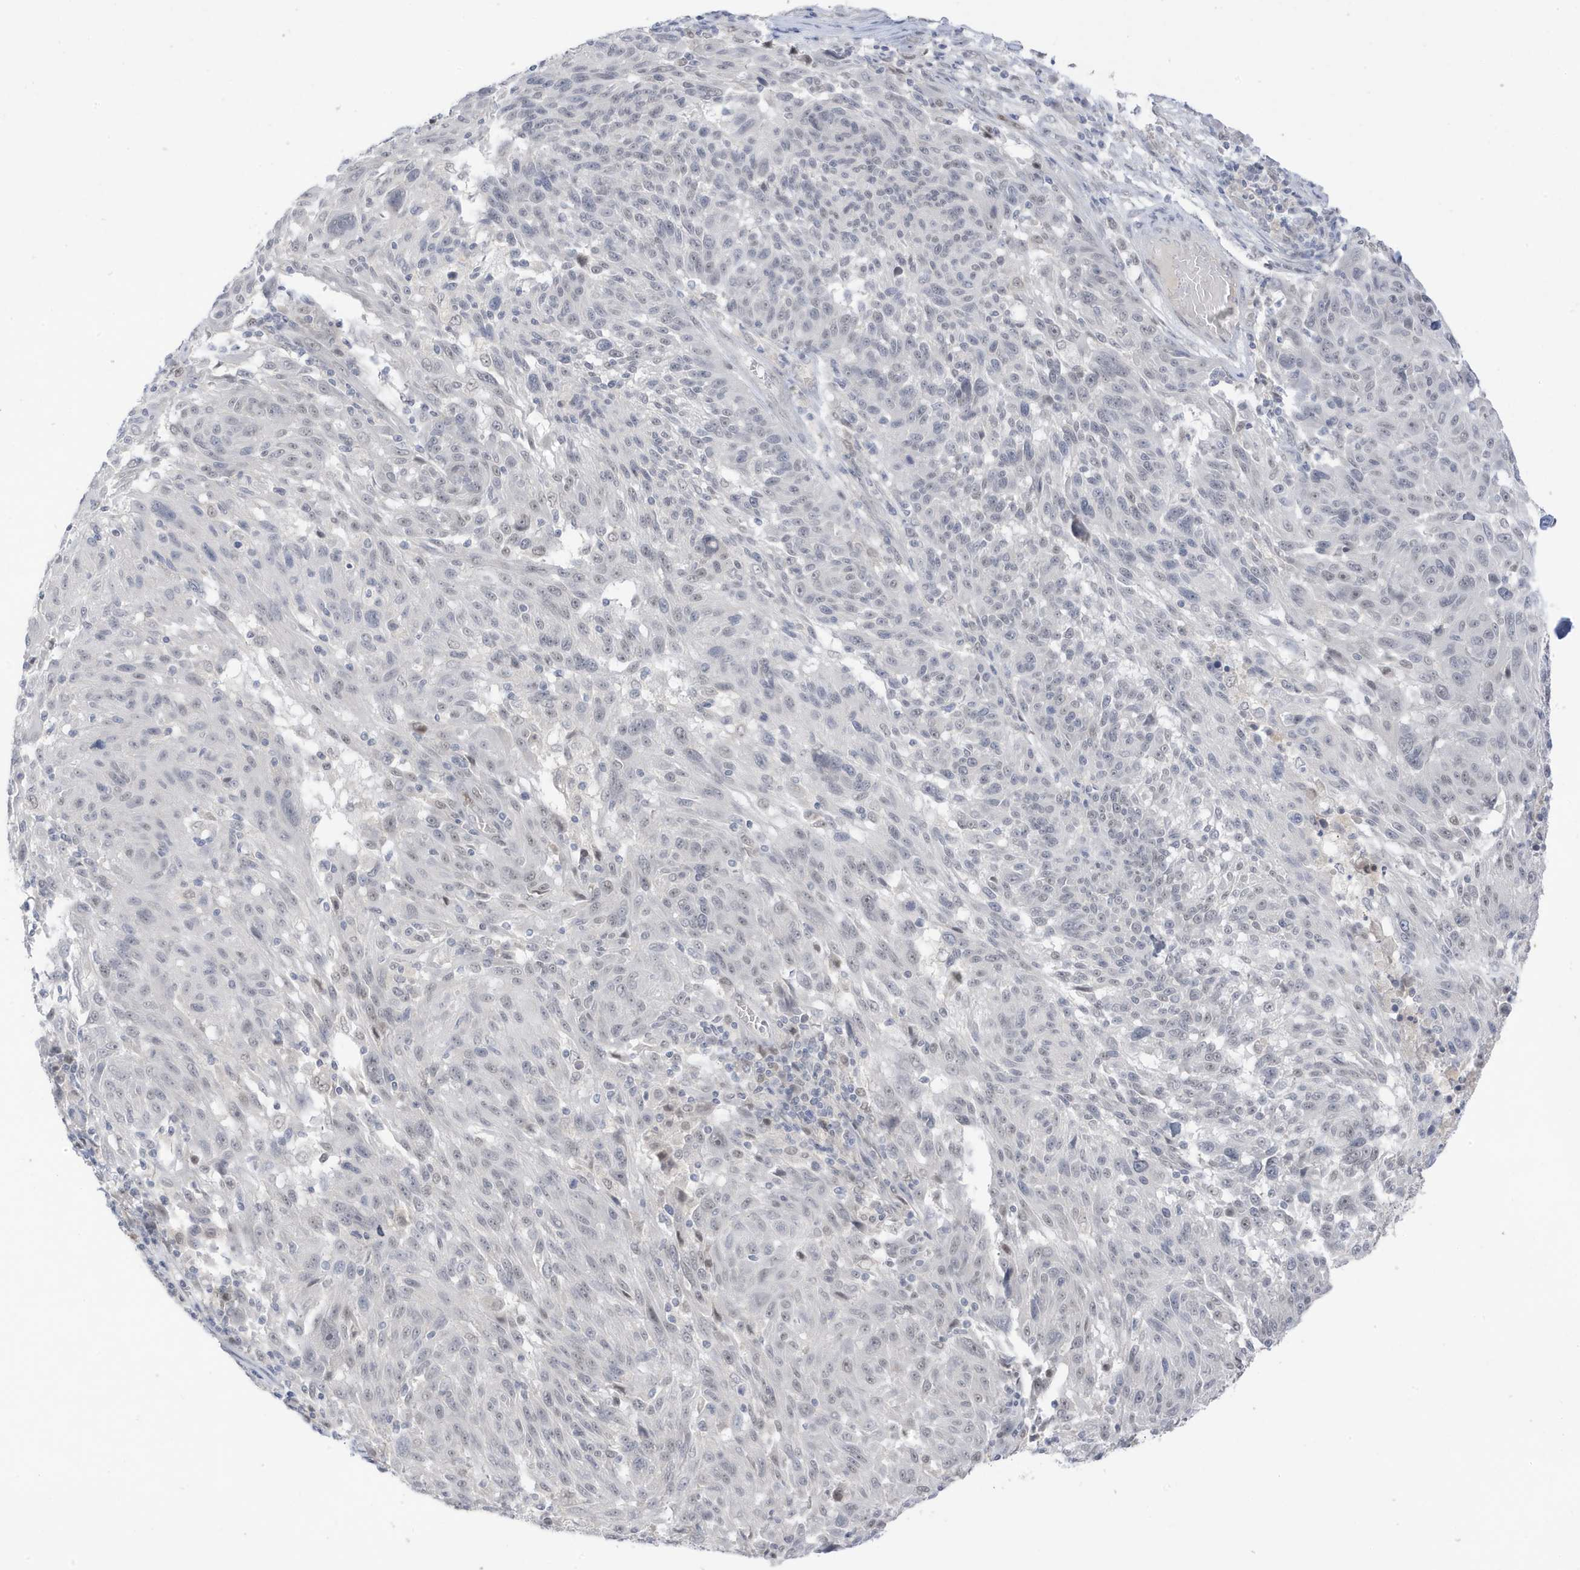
{"staining": {"intensity": "negative", "quantity": "none", "location": "none"}, "tissue": "melanoma", "cell_type": "Tumor cells", "image_type": "cancer", "snomed": [{"axis": "morphology", "description": "Malignant melanoma, NOS"}, {"axis": "topography", "description": "Skin"}], "caption": "Photomicrograph shows no protein staining in tumor cells of malignant melanoma tissue. (DAB immunohistochemistry, high magnification).", "gene": "MSL3", "patient": {"sex": "male", "age": 53}}